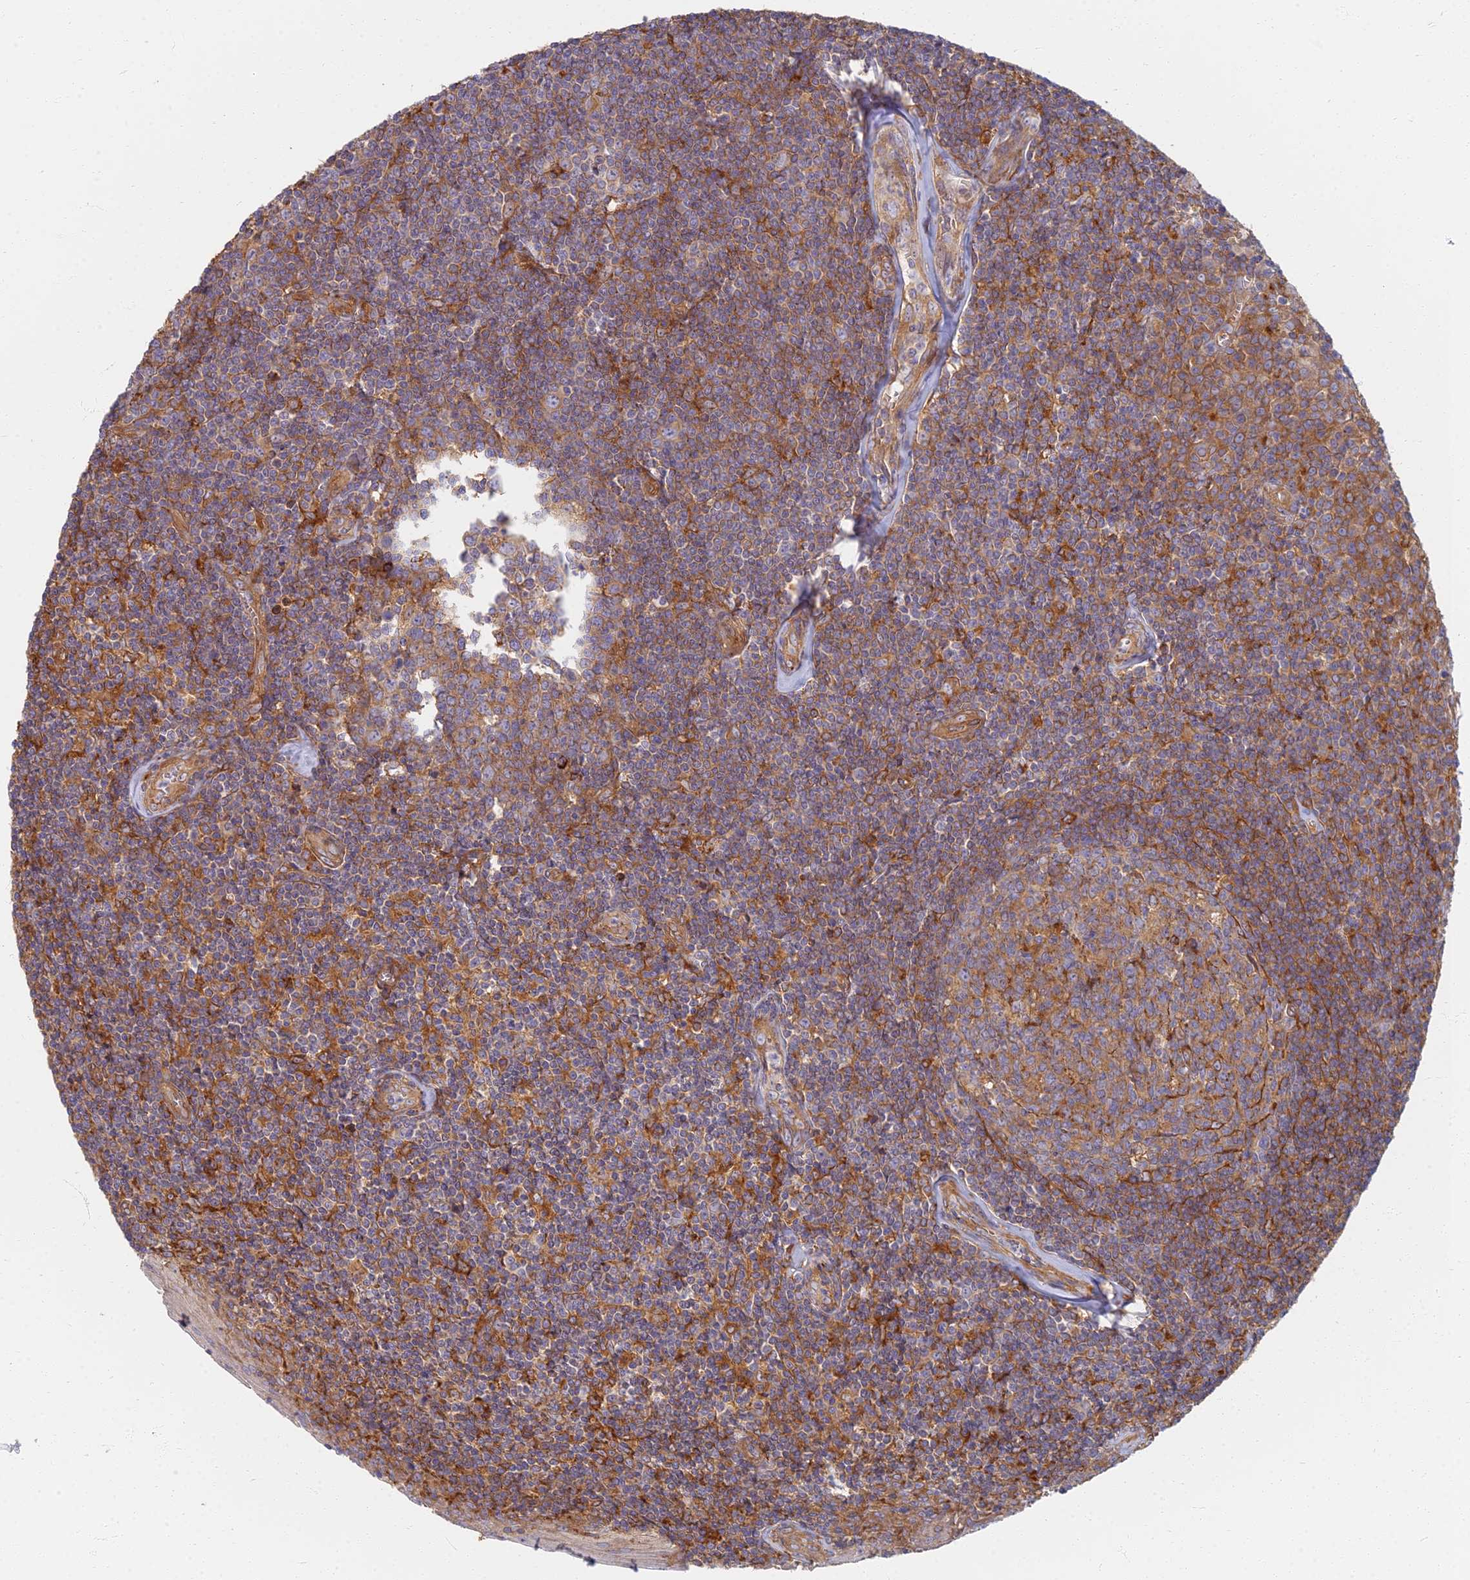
{"staining": {"intensity": "moderate", "quantity": ">75%", "location": "cytoplasmic/membranous"}, "tissue": "tonsil", "cell_type": "Germinal center cells", "image_type": "normal", "snomed": [{"axis": "morphology", "description": "Normal tissue, NOS"}, {"axis": "topography", "description": "Tonsil"}], "caption": "Tonsil stained with DAB (3,3'-diaminobenzidine) immunohistochemistry shows medium levels of moderate cytoplasmic/membranous expression in about >75% of germinal center cells. The protein is shown in brown color, while the nuclei are stained blue.", "gene": "RBSN", "patient": {"sex": "male", "age": 27}}